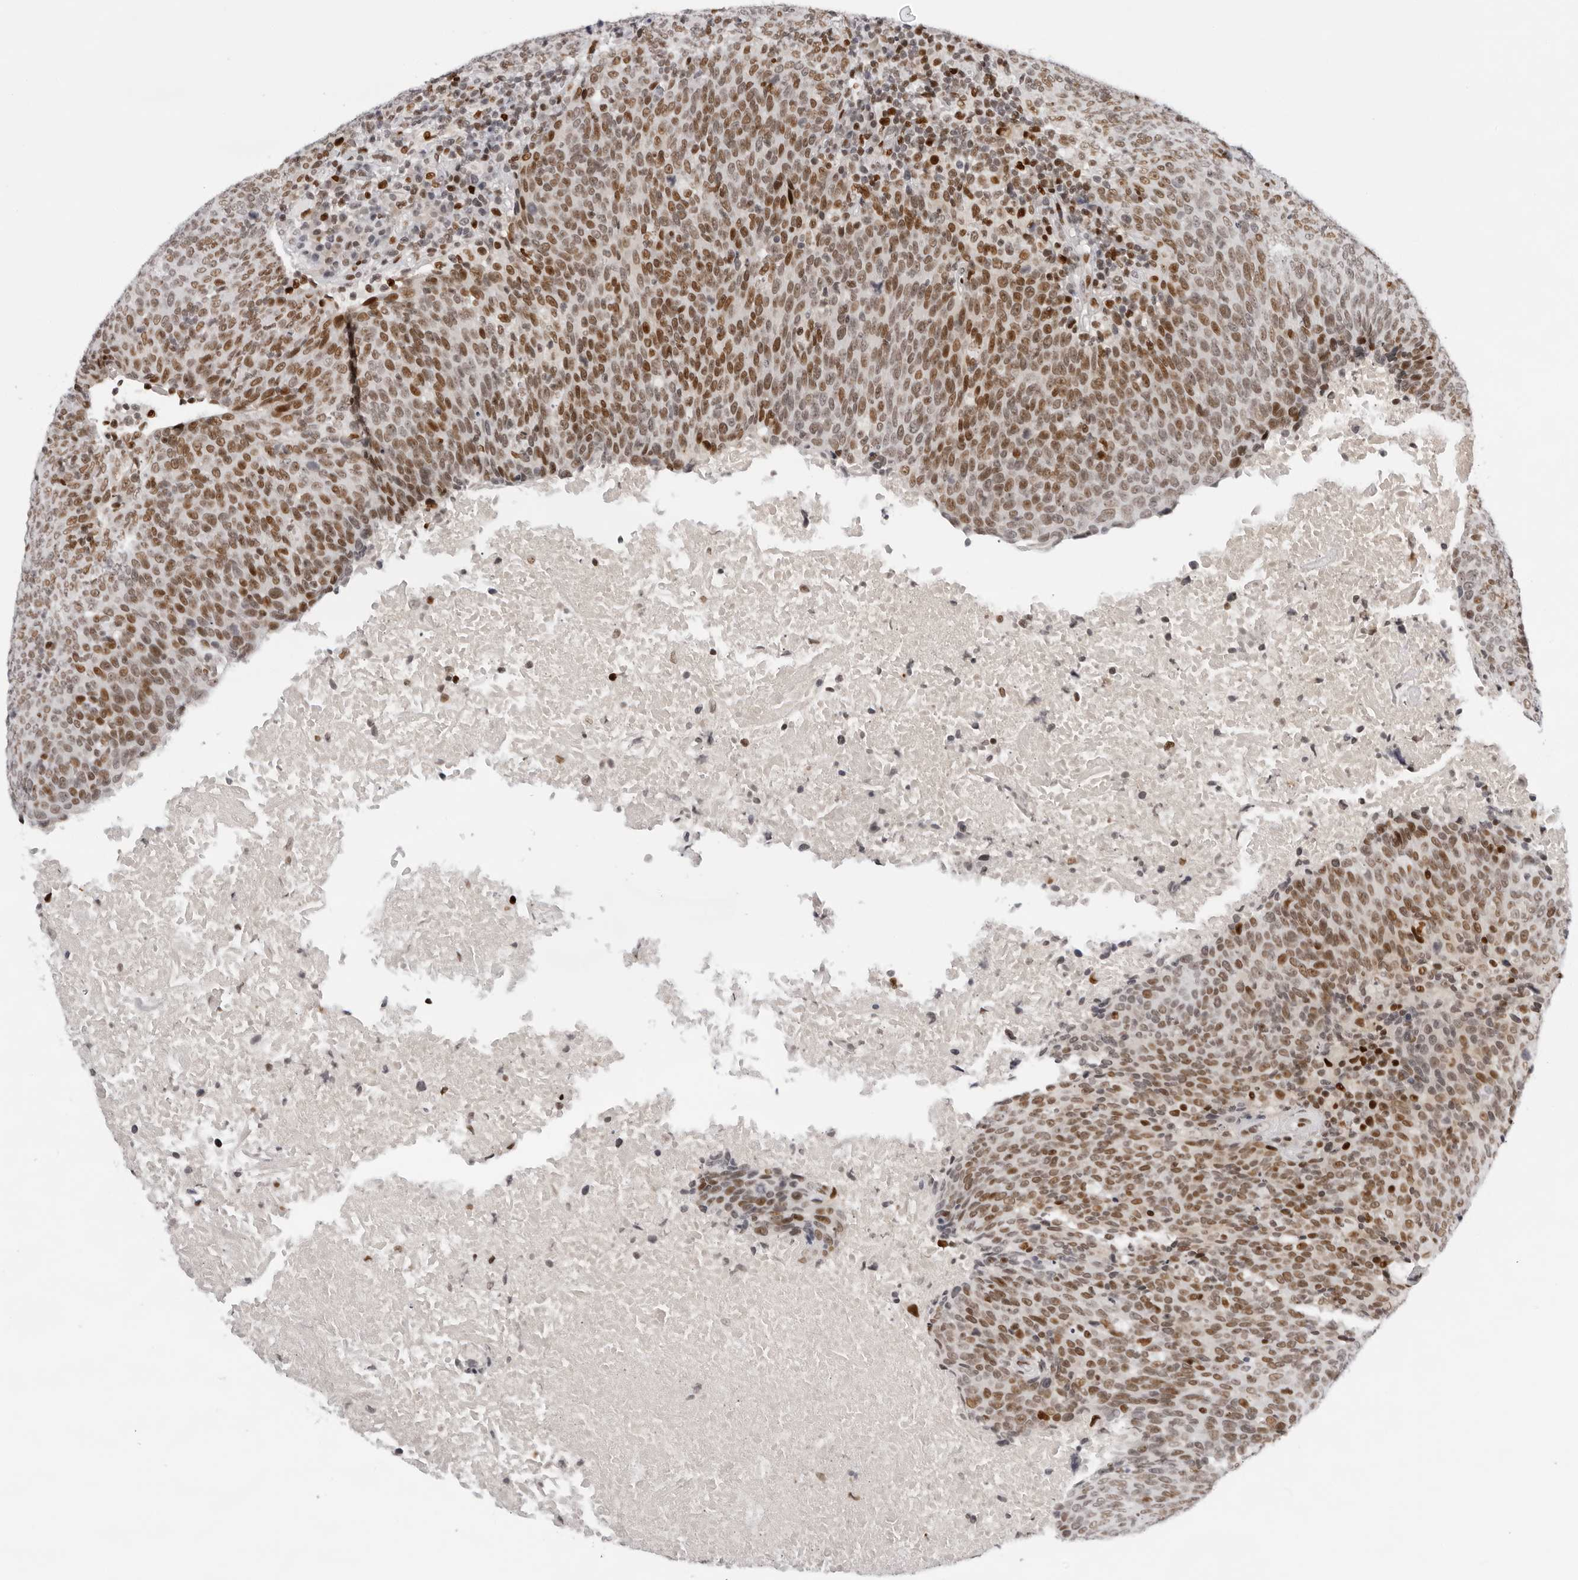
{"staining": {"intensity": "moderate", "quantity": ">75%", "location": "nuclear"}, "tissue": "head and neck cancer", "cell_type": "Tumor cells", "image_type": "cancer", "snomed": [{"axis": "morphology", "description": "Squamous cell carcinoma, NOS"}, {"axis": "morphology", "description": "Squamous cell carcinoma, metastatic, NOS"}, {"axis": "topography", "description": "Lymph node"}, {"axis": "topography", "description": "Head-Neck"}], "caption": "Protein staining of head and neck cancer tissue displays moderate nuclear staining in about >75% of tumor cells. The staining was performed using DAB (3,3'-diaminobenzidine) to visualize the protein expression in brown, while the nuclei were stained in blue with hematoxylin (Magnification: 20x).", "gene": "OGG1", "patient": {"sex": "male", "age": 62}}